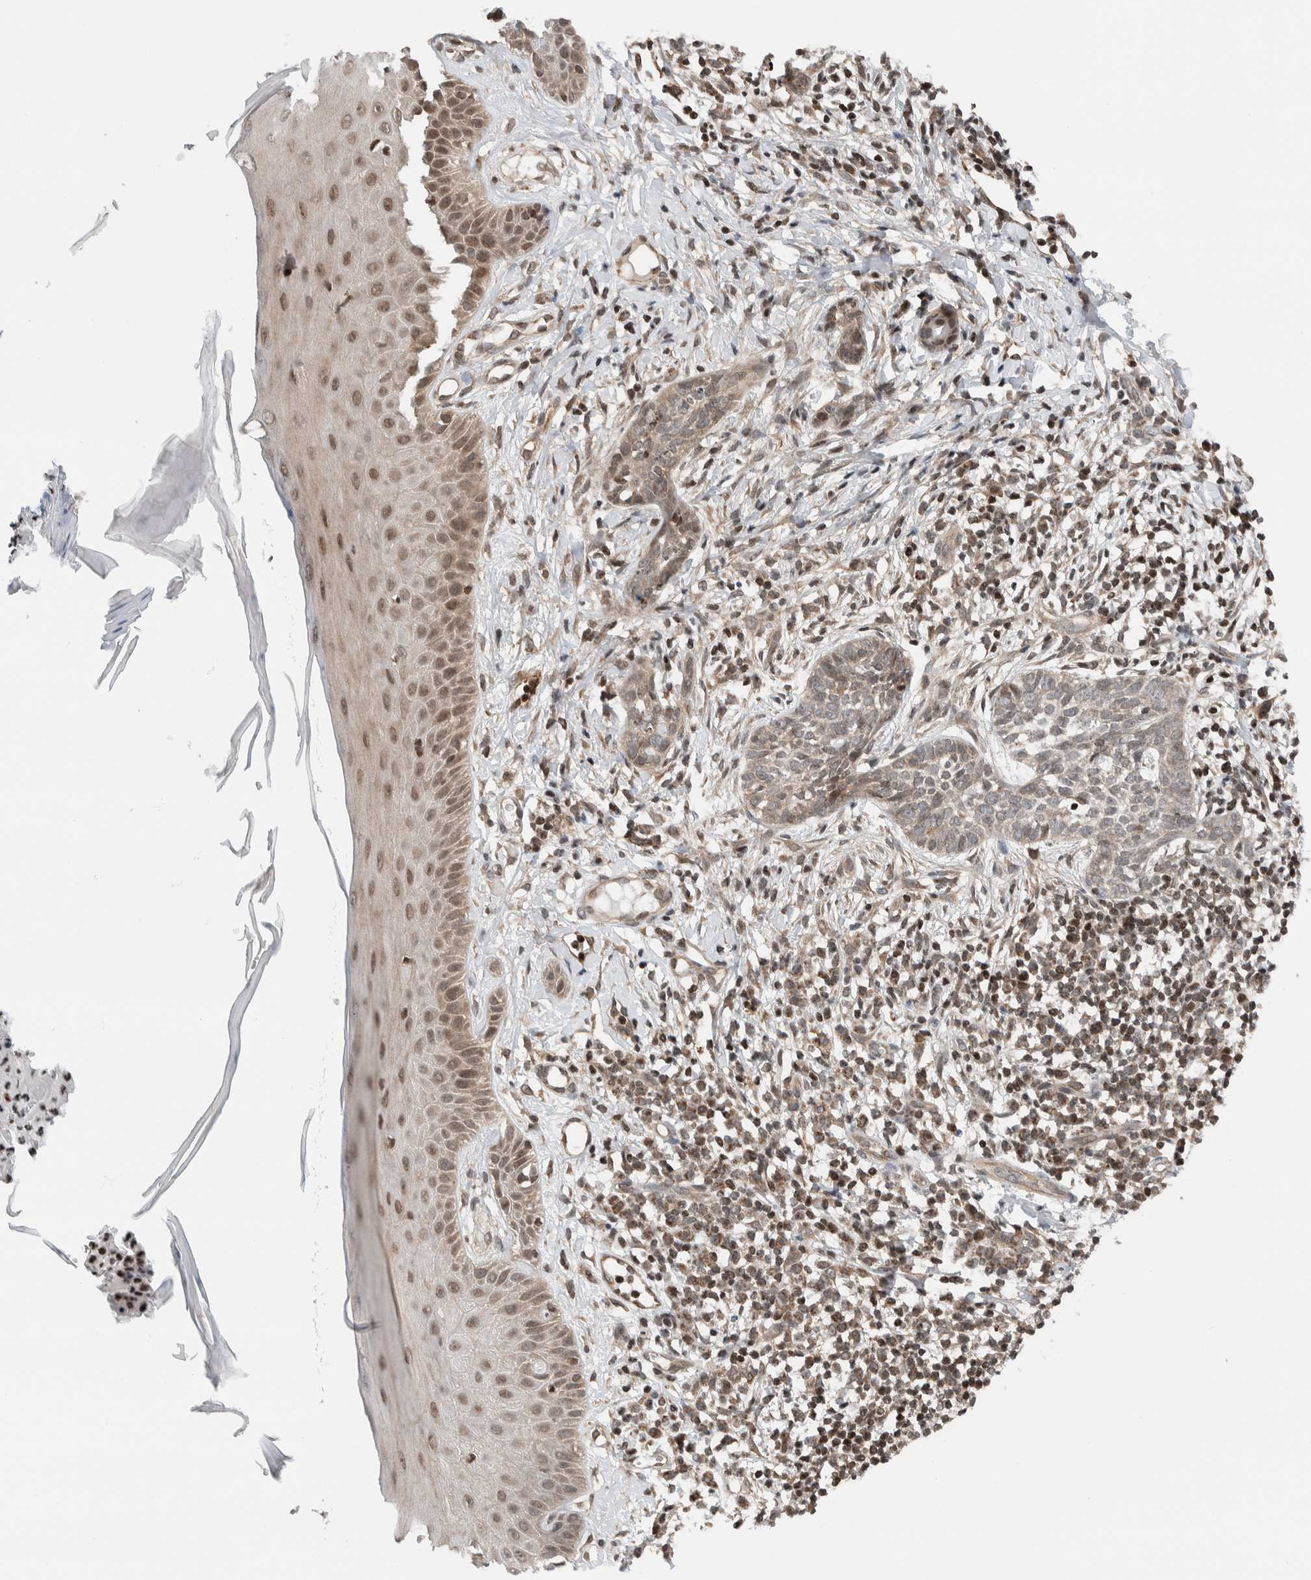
{"staining": {"intensity": "weak", "quantity": "<25%", "location": "cytoplasmic/membranous,nuclear"}, "tissue": "skin cancer", "cell_type": "Tumor cells", "image_type": "cancer", "snomed": [{"axis": "morphology", "description": "Normal tissue, NOS"}, {"axis": "morphology", "description": "Basal cell carcinoma"}, {"axis": "topography", "description": "Skin"}], "caption": "Immunohistochemistry (IHC) of human skin cancer (basal cell carcinoma) exhibits no expression in tumor cells.", "gene": "NPLOC4", "patient": {"sex": "male", "age": 67}}